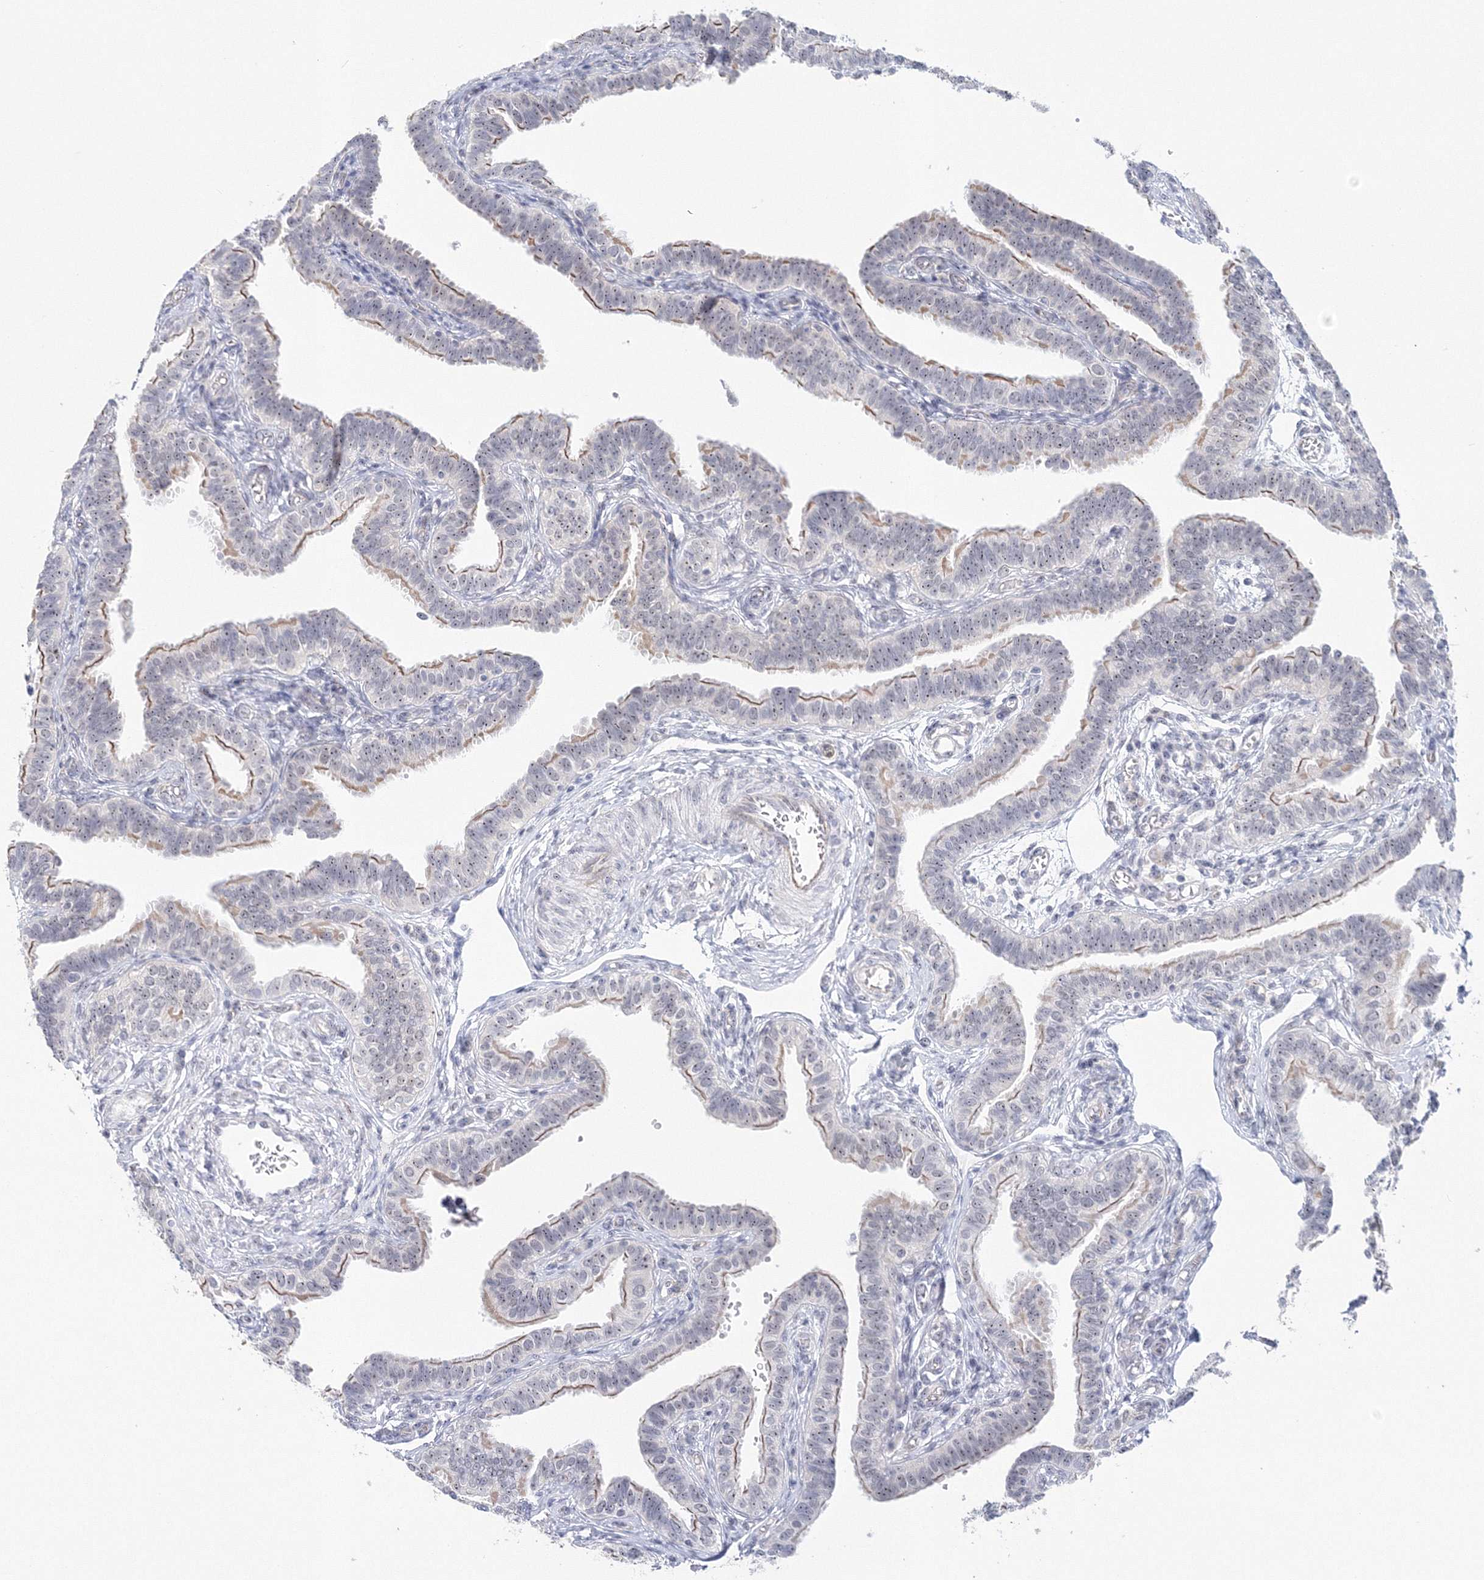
{"staining": {"intensity": "moderate", "quantity": "25%-75%", "location": "cytoplasmic/membranous,nuclear"}, "tissue": "fallopian tube", "cell_type": "Glandular cells", "image_type": "normal", "snomed": [{"axis": "morphology", "description": "Normal tissue, NOS"}, {"axis": "topography", "description": "Fallopian tube"}], "caption": "Brown immunohistochemical staining in normal human fallopian tube exhibits moderate cytoplasmic/membranous,nuclear positivity in approximately 25%-75% of glandular cells.", "gene": "SIRT7", "patient": {"sex": "female", "age": 39}}